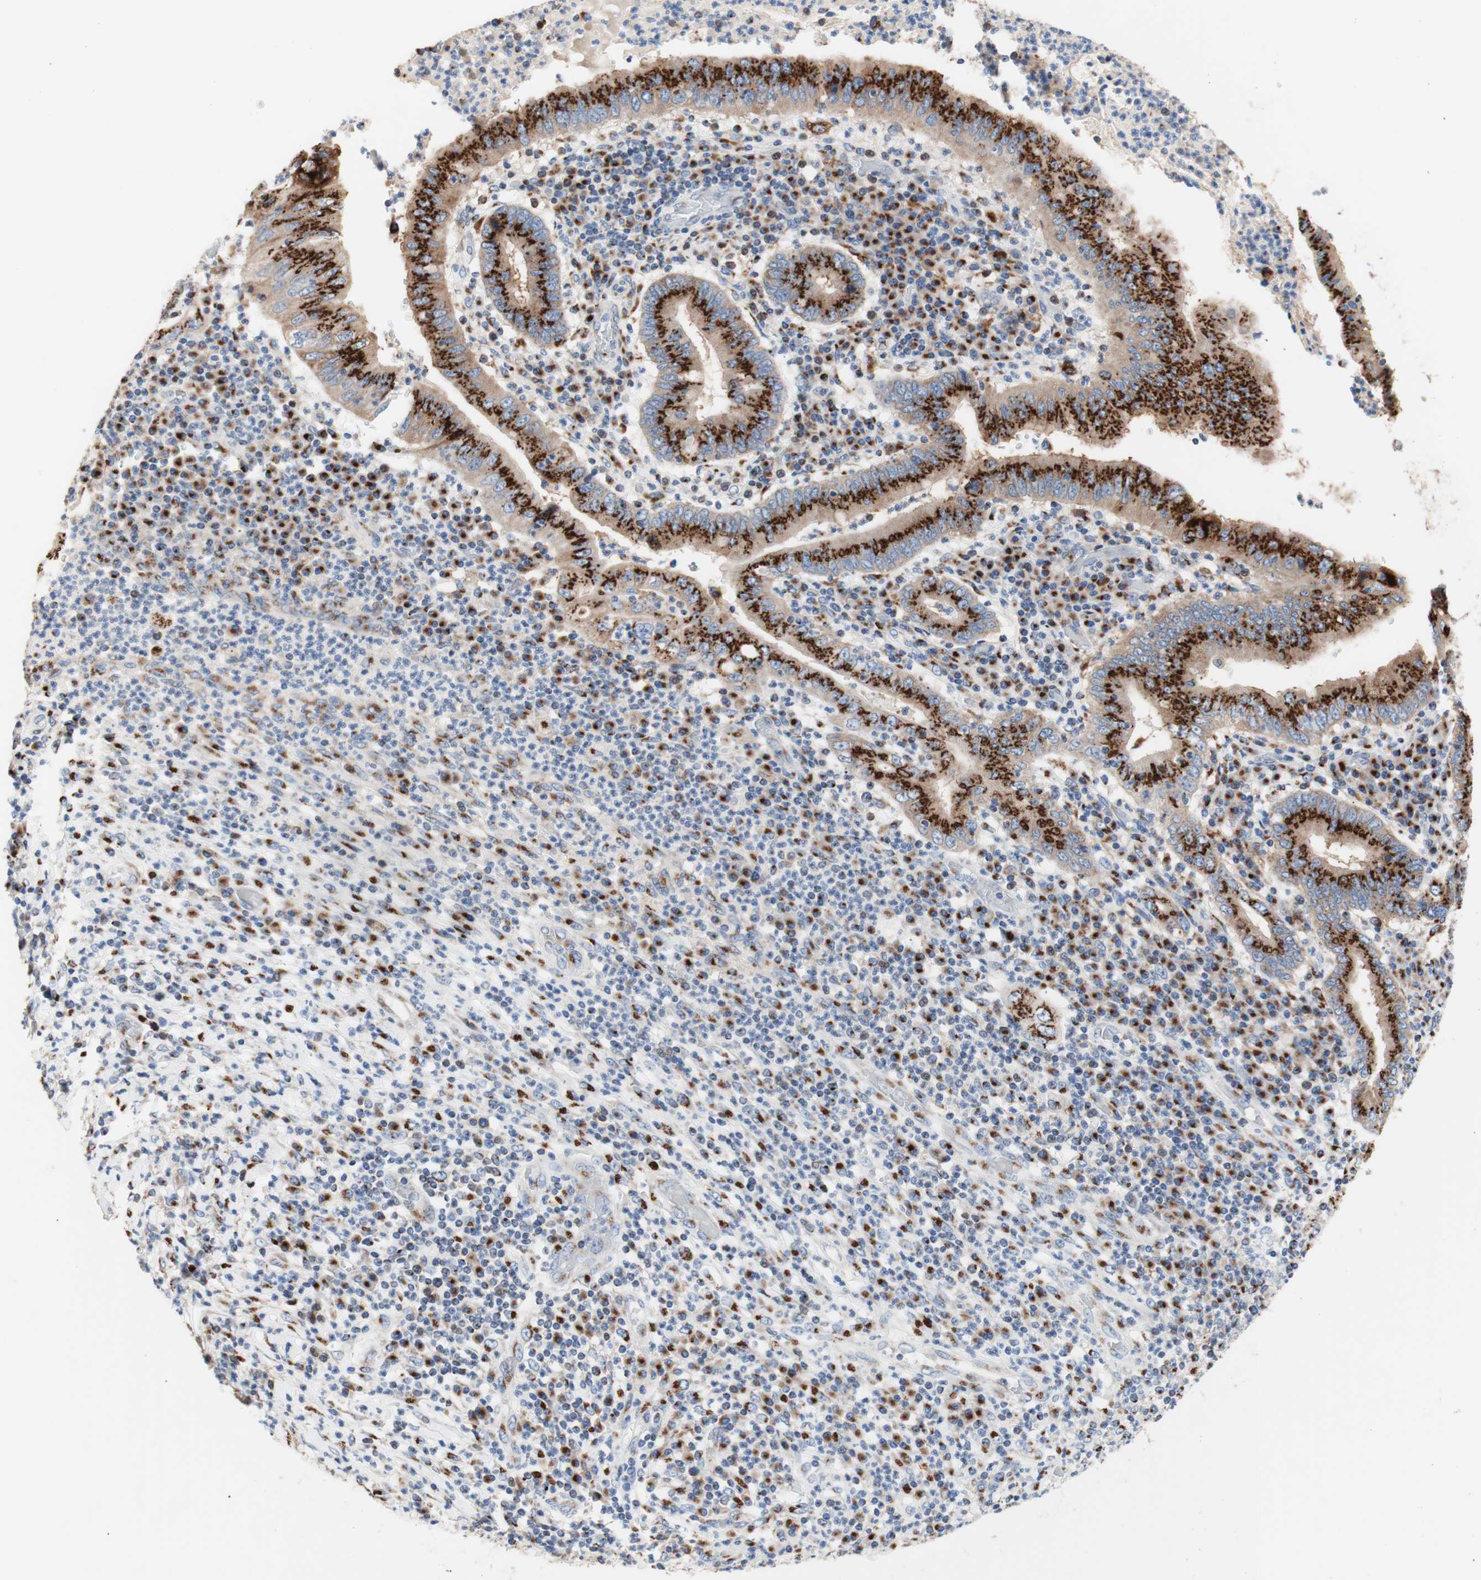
{"staining": {"intensity": "moderate", "quantity": ">75%", "location": "cytoplasmic/membranous"}, "tissue": "stomach cancer", "cell_type": "Tumor cells", "image_type": "cancer", "snomed": [{"axis": "morphology", "description": "Normal tissue, NOS"}, {"axis": "morphology", "description": "Adenocarcinoma, NOS"}, {"axis": "topography", "description": "Esophagus"}, {"axis": "topography", "description": "Stomach, upper"}, {"axis": "topography", "description": "Peripheral nerve tissue"}], "caption": "Immunohistochemistry of human stomach cancer reveals medium levels of moderate cytoplasmic/membranous staining in about >75% of tumor cells. The protein of interest is stained brown, and the nuclei are stained in blue (DAB IHC with brightfield microscopy, high magnification).", "gene": "GALNT2", "patient": {"sex": "male", "age": 62}}